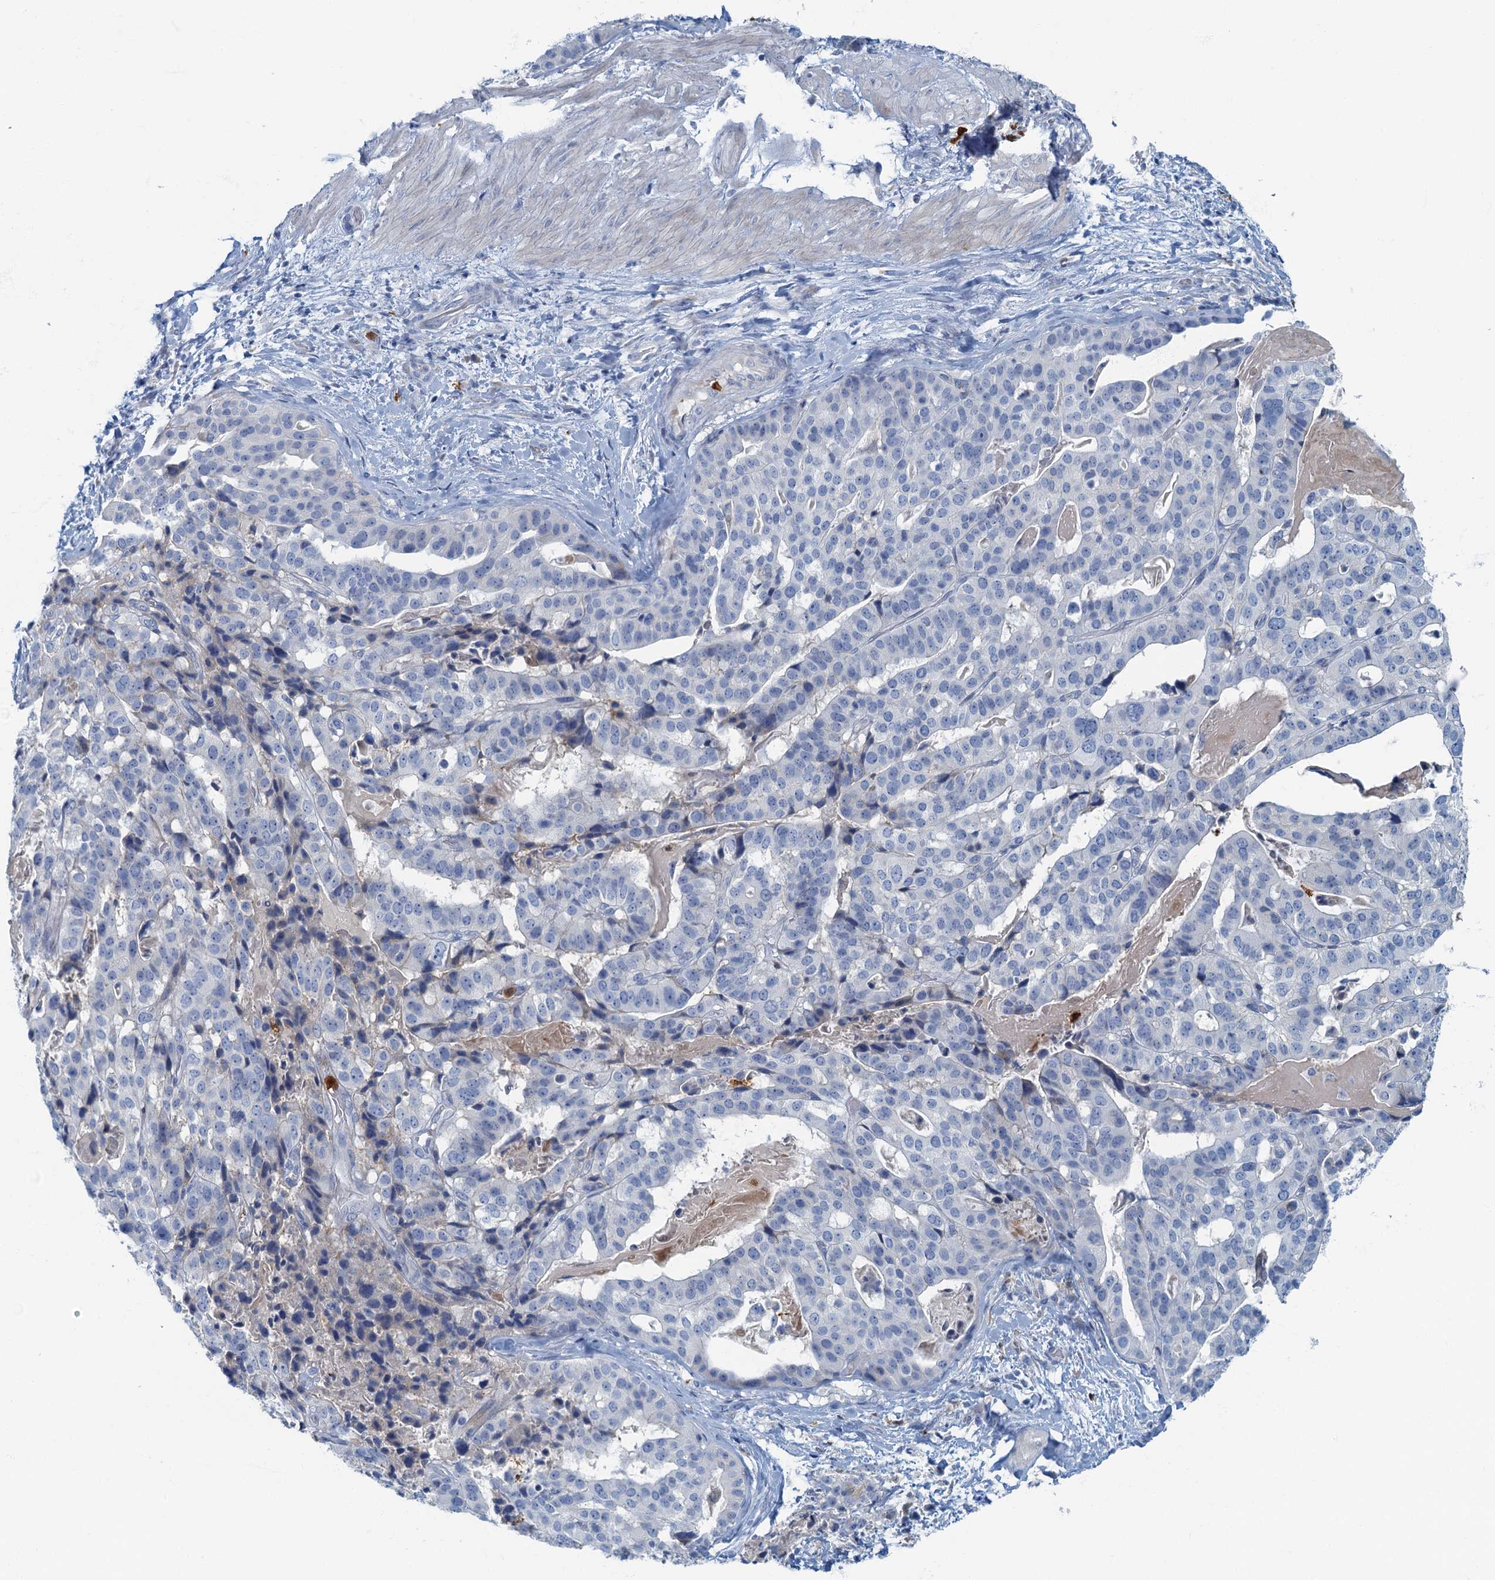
{"staining": {"intensity": "negative", "quantity": "none", "location": "none"}, "tissue": "stomach cancer", "cell_type": "Tumor cells", "image_type": "cancer", "snomed": [{"axis": "morphology", "description": "Adenocarcinoma, NOS"}, {"axis": "topography", "description": "Stomach"}], "caption": "There is no significant expression in tumor cells of stomach cancer (adenocarcinoma).", "gene": "ANKDD1A", "patient": {"sex": "male", "age": 48}}